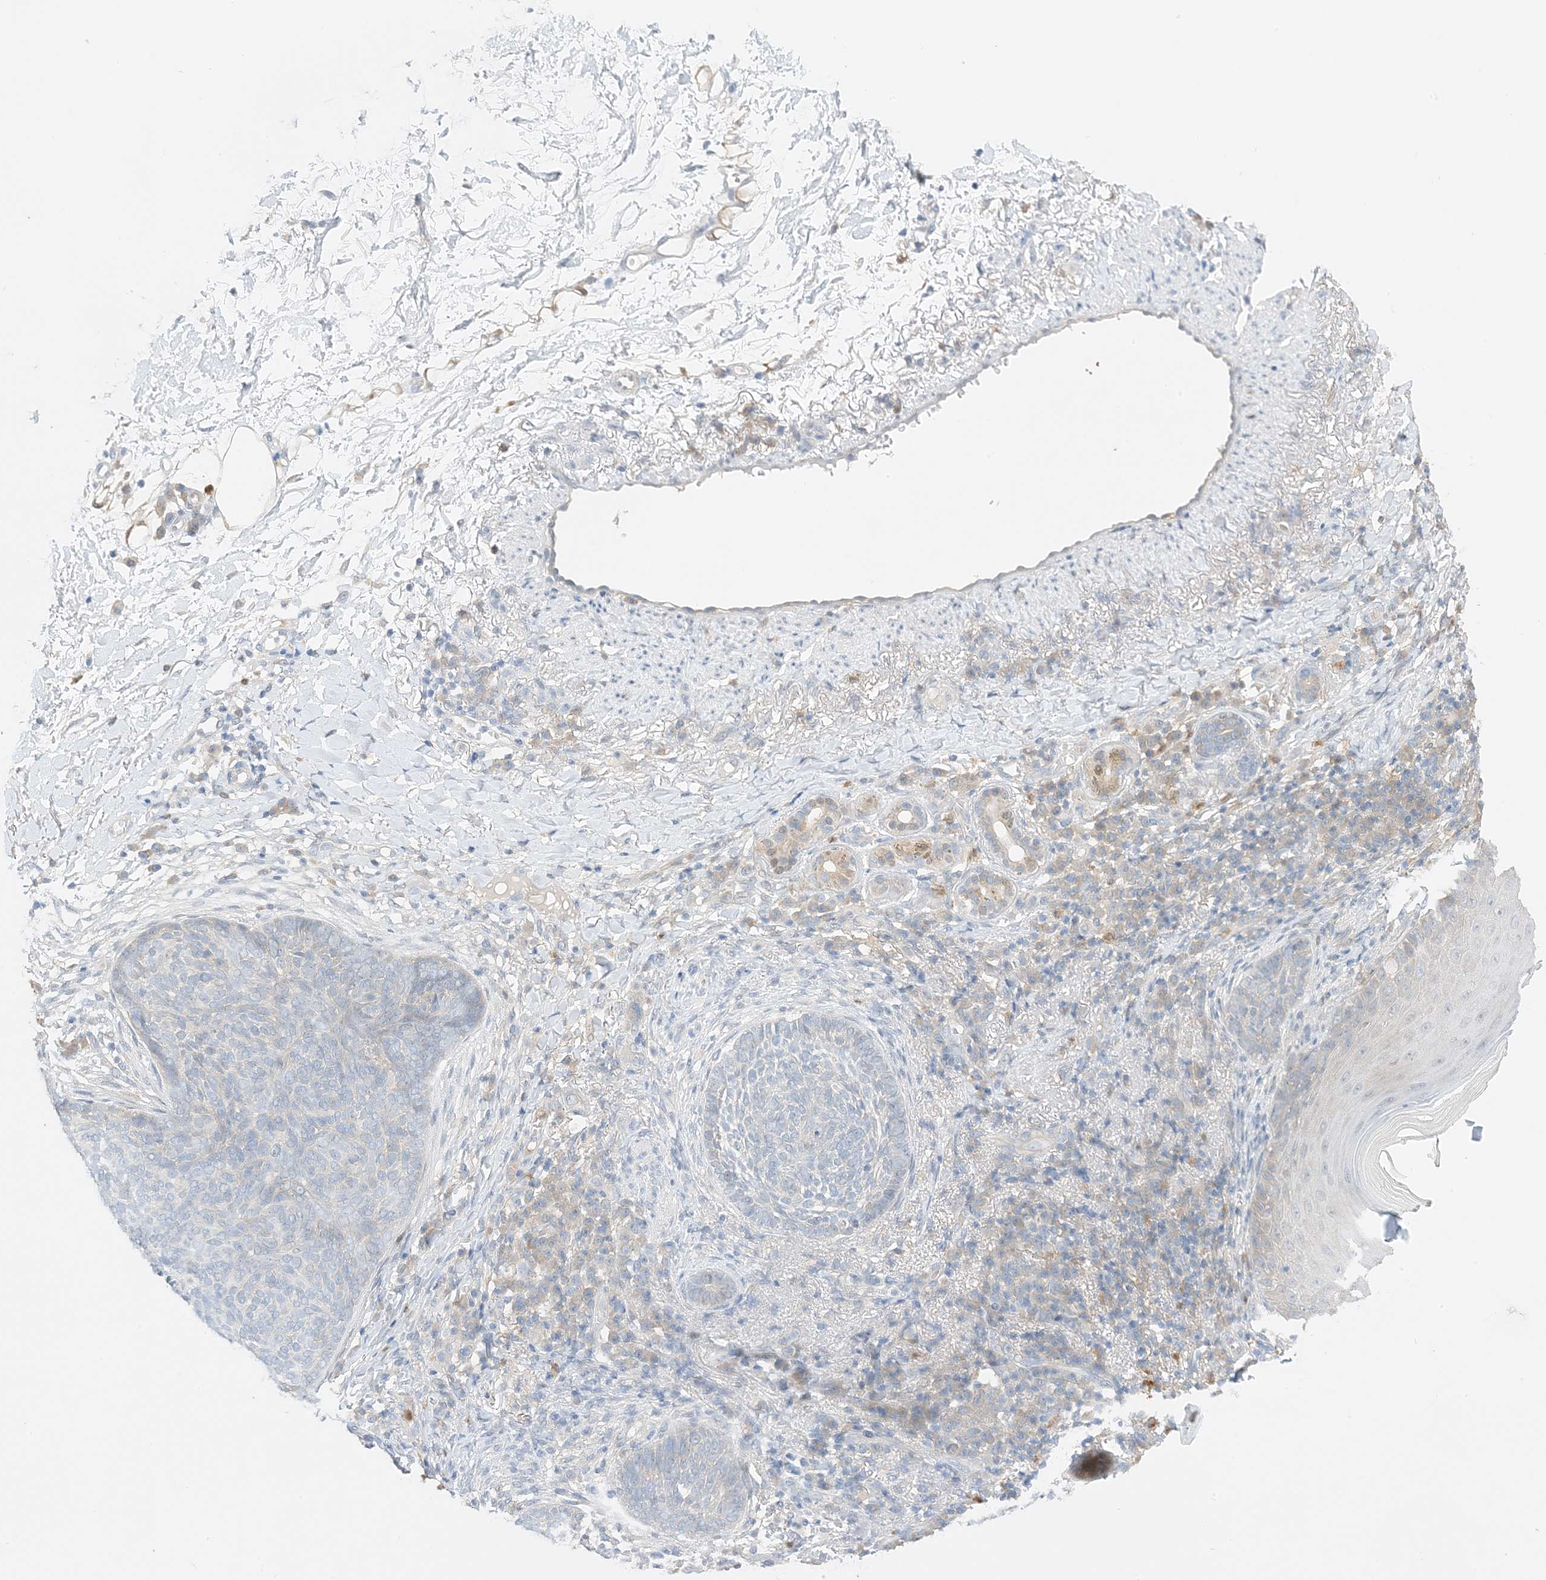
{"staining": {"intensity": "negative", "quantity": "none", "location": "none"}, "tissue": "skin cancer", "cell_type": "Tumor cells", "image_type": "cancer", "snomed": [{"axis": "morphology", "description": "Basal cell carcinoma"}, {"axis": "topography", "description": "Skin"}], "caption": "IHC histopathology image of neoplastic tissue: human basal cell carcinoma (skin) stained with DAB (3,3'-diaminobenzidine) shows no significant protein staining in tumor cells. (Brightfield microscopy of DAB IHC at high magnification).", "gene": "KIFBP", "patient": {"sex": "male", "age": 85}}